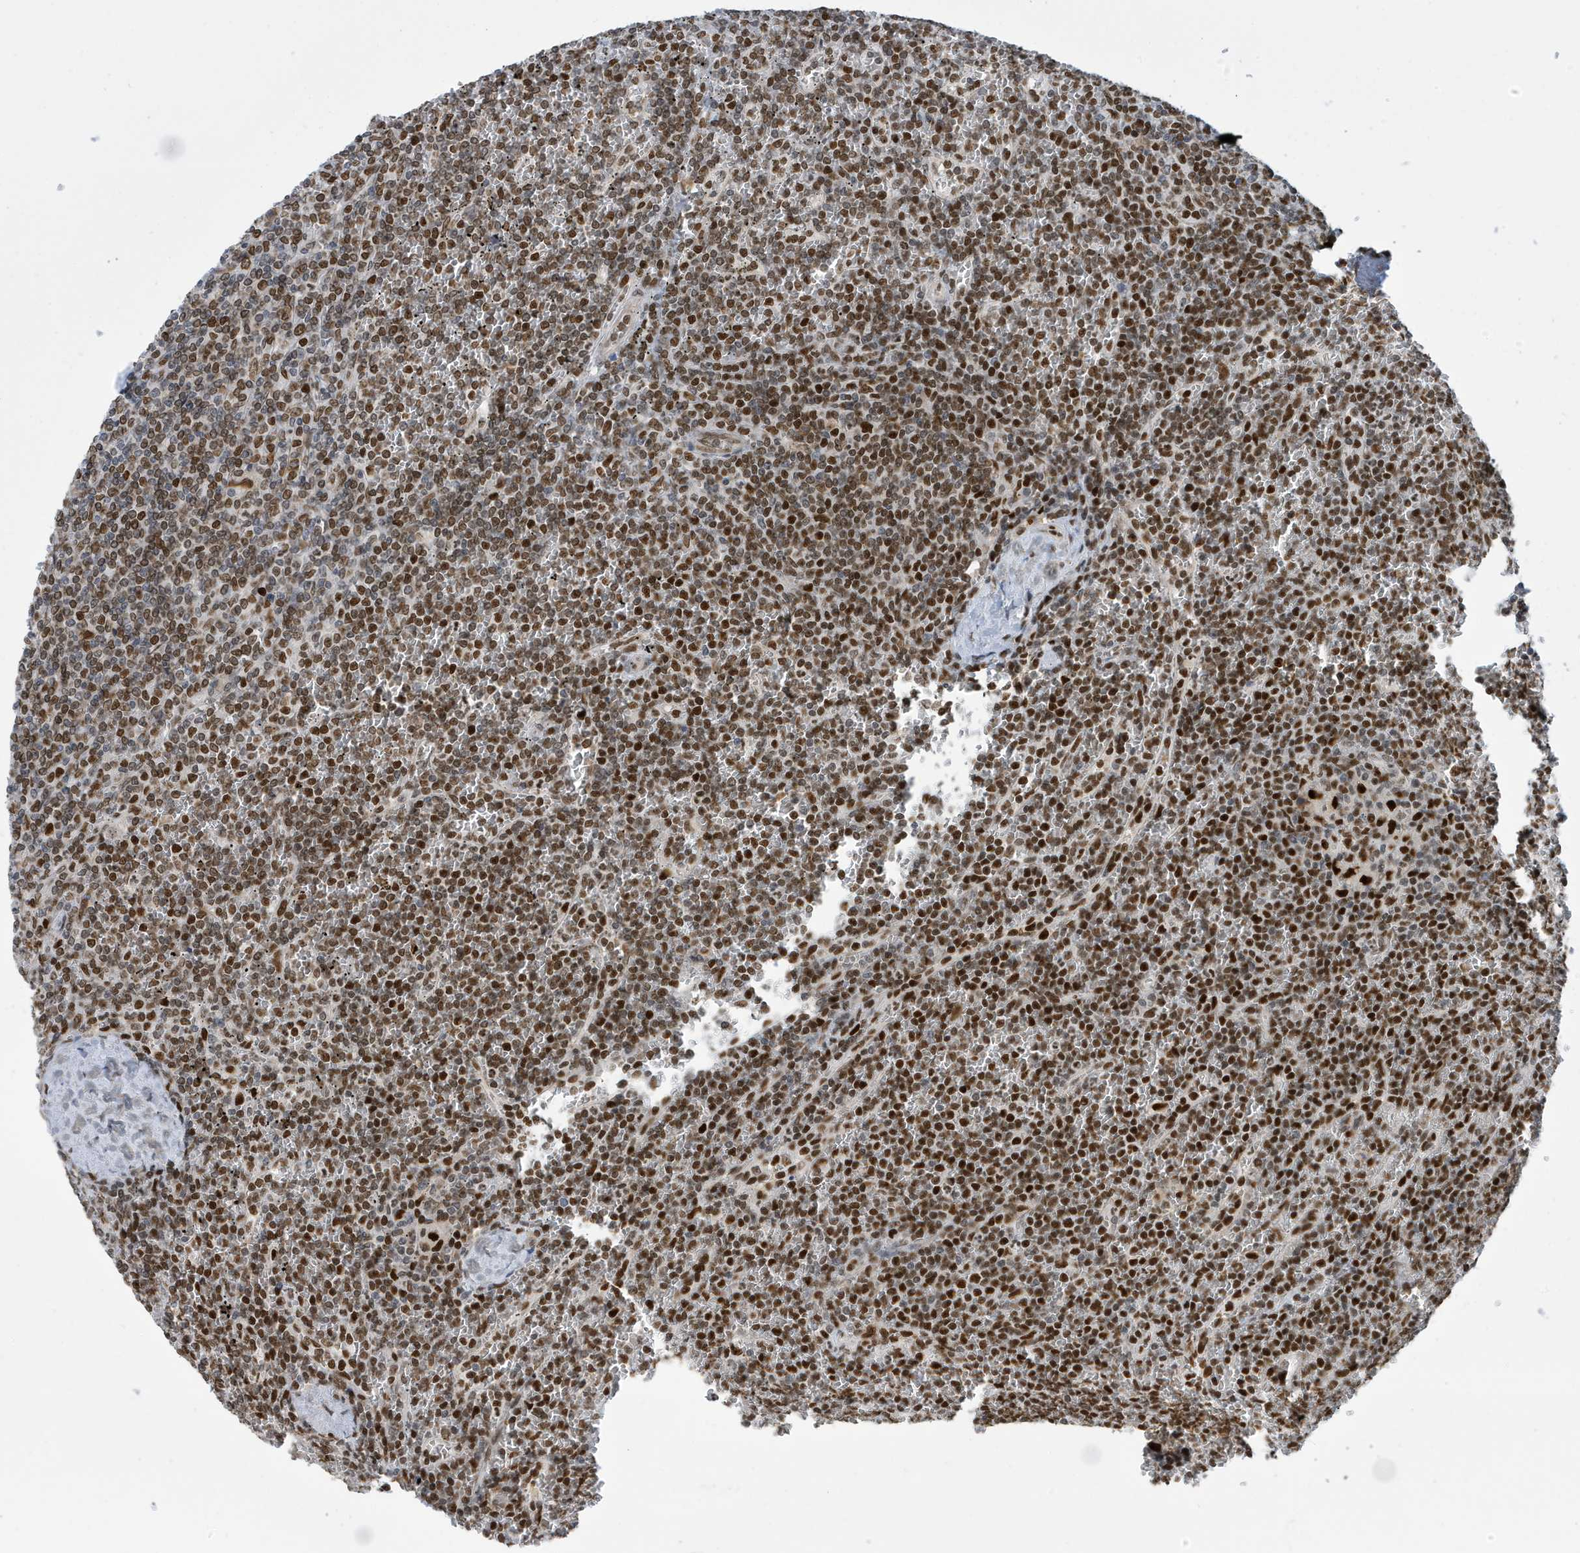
{"staining": {"intensity": "strong", "quantity": ">75%", "location": "nuclear"}, "tissue": "lymphoma", "cell_type": "Tumor cells", "image_type": "cancer", "snomed": [{"axis": "morphology", "description": "Malignant lymphoma, non-Hodgkin's type, Low grade"}, {"axis": "topography", "description": "Spleen"}], "caption": "Low-grade malignant lymphoma, non-Hodgkin's type tissue displays strong nuclear expression in approximately >75% of tumor cells, visualized by immunohistochemistry.", "gene": "PCYT1A", "patient": {"sex": "female", "age": 19}}